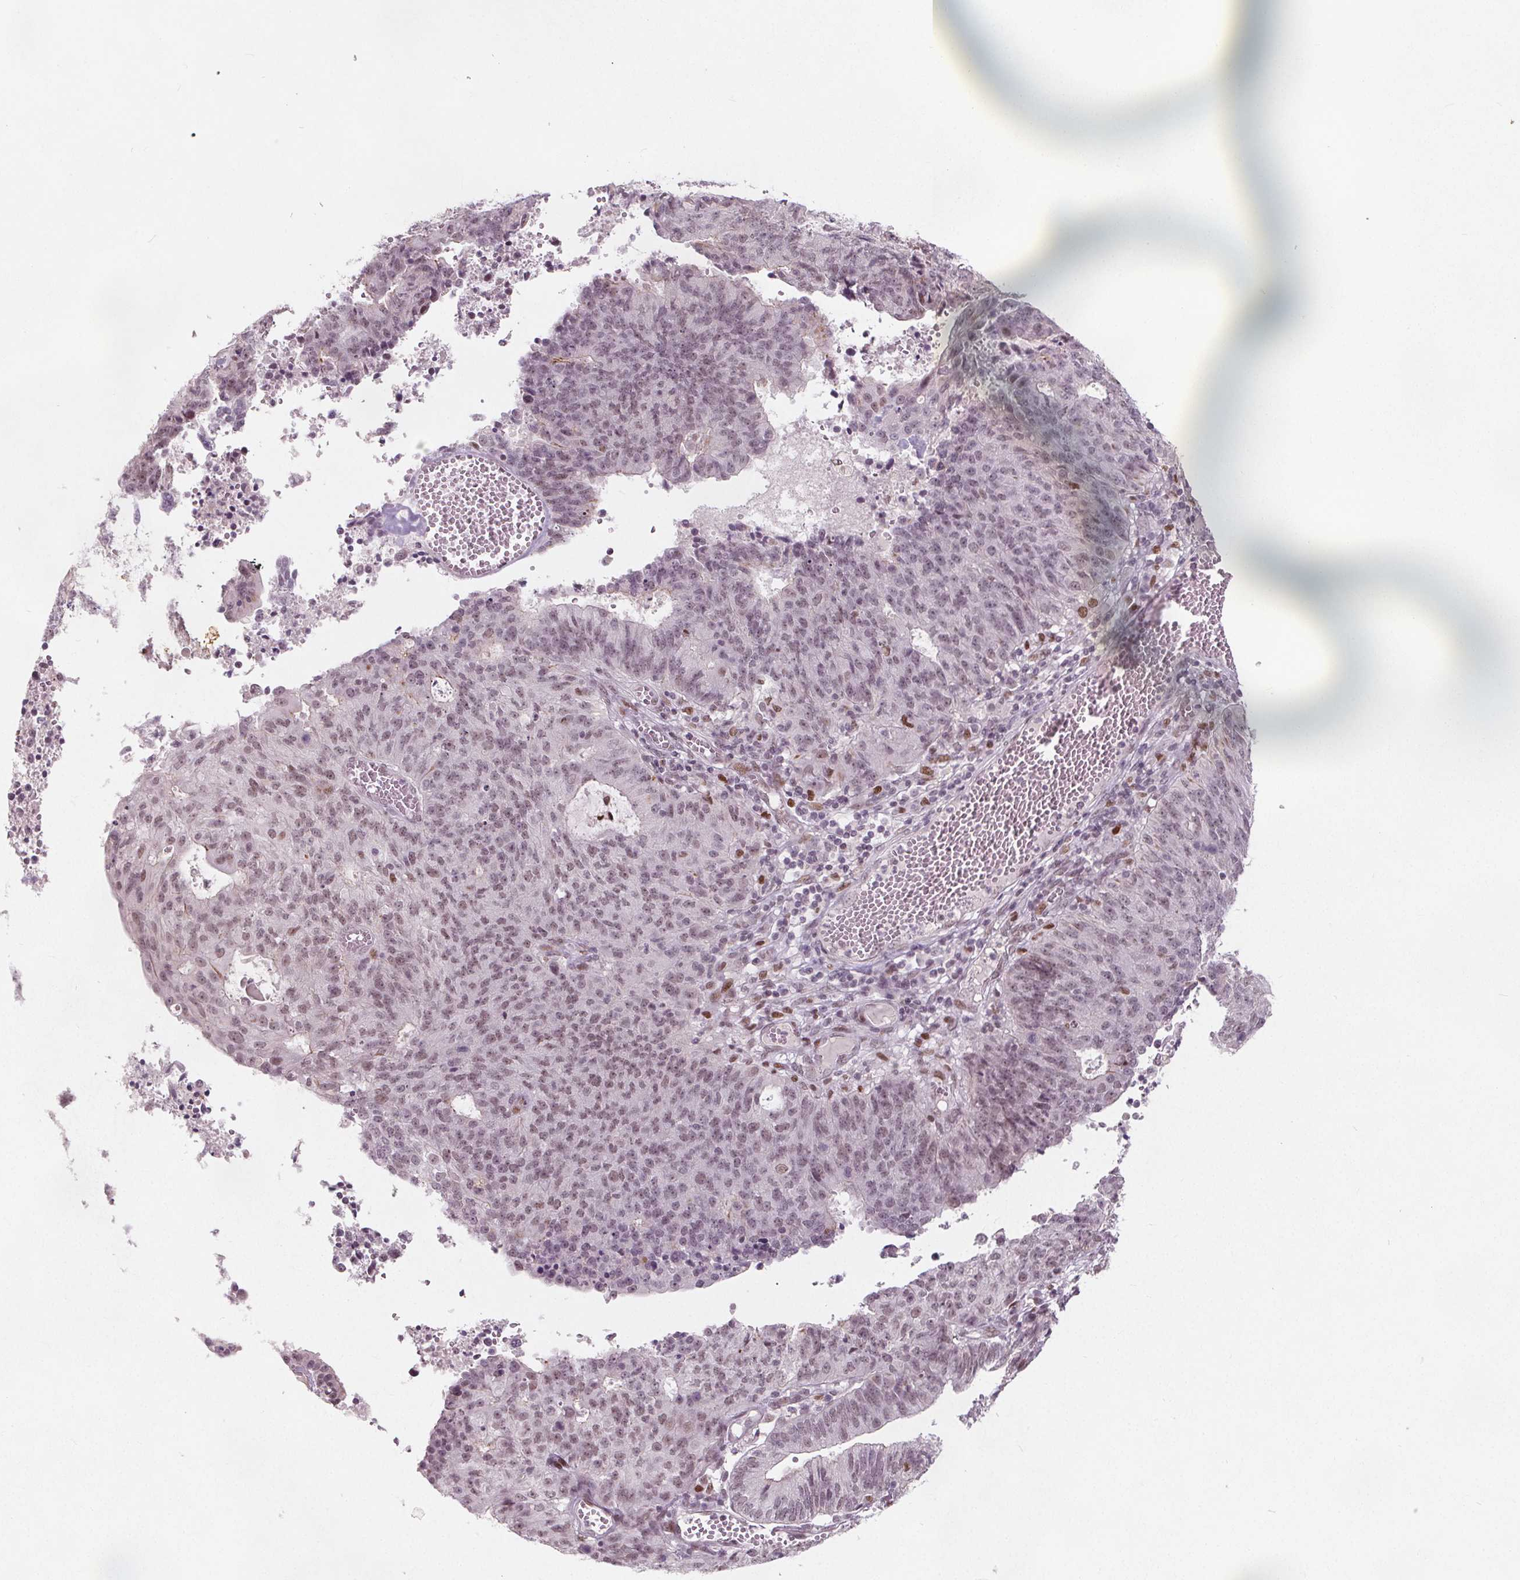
{"staining": {"intensity": "weak", "quantity": "25%-75%", "location": "nuclear"}, "tissue": "endometrial cancer", "cell_type": "Tumor cells", "image_type": "cancer", "snomed": [{"axis": "morphology", "description": "Adenocarcinoma, NOS"}, {"axis": "topography", "description": "Endometrium"}], "caption": "This image reveals immunohistochemistry (IHC) staining of endometrial cancer (adenocarcinoma), with low weak nuclear expression in about 25%-75% of tumor cells.", "gene": "TAF6L", "patient": {"sex": "female", "age": 82}}